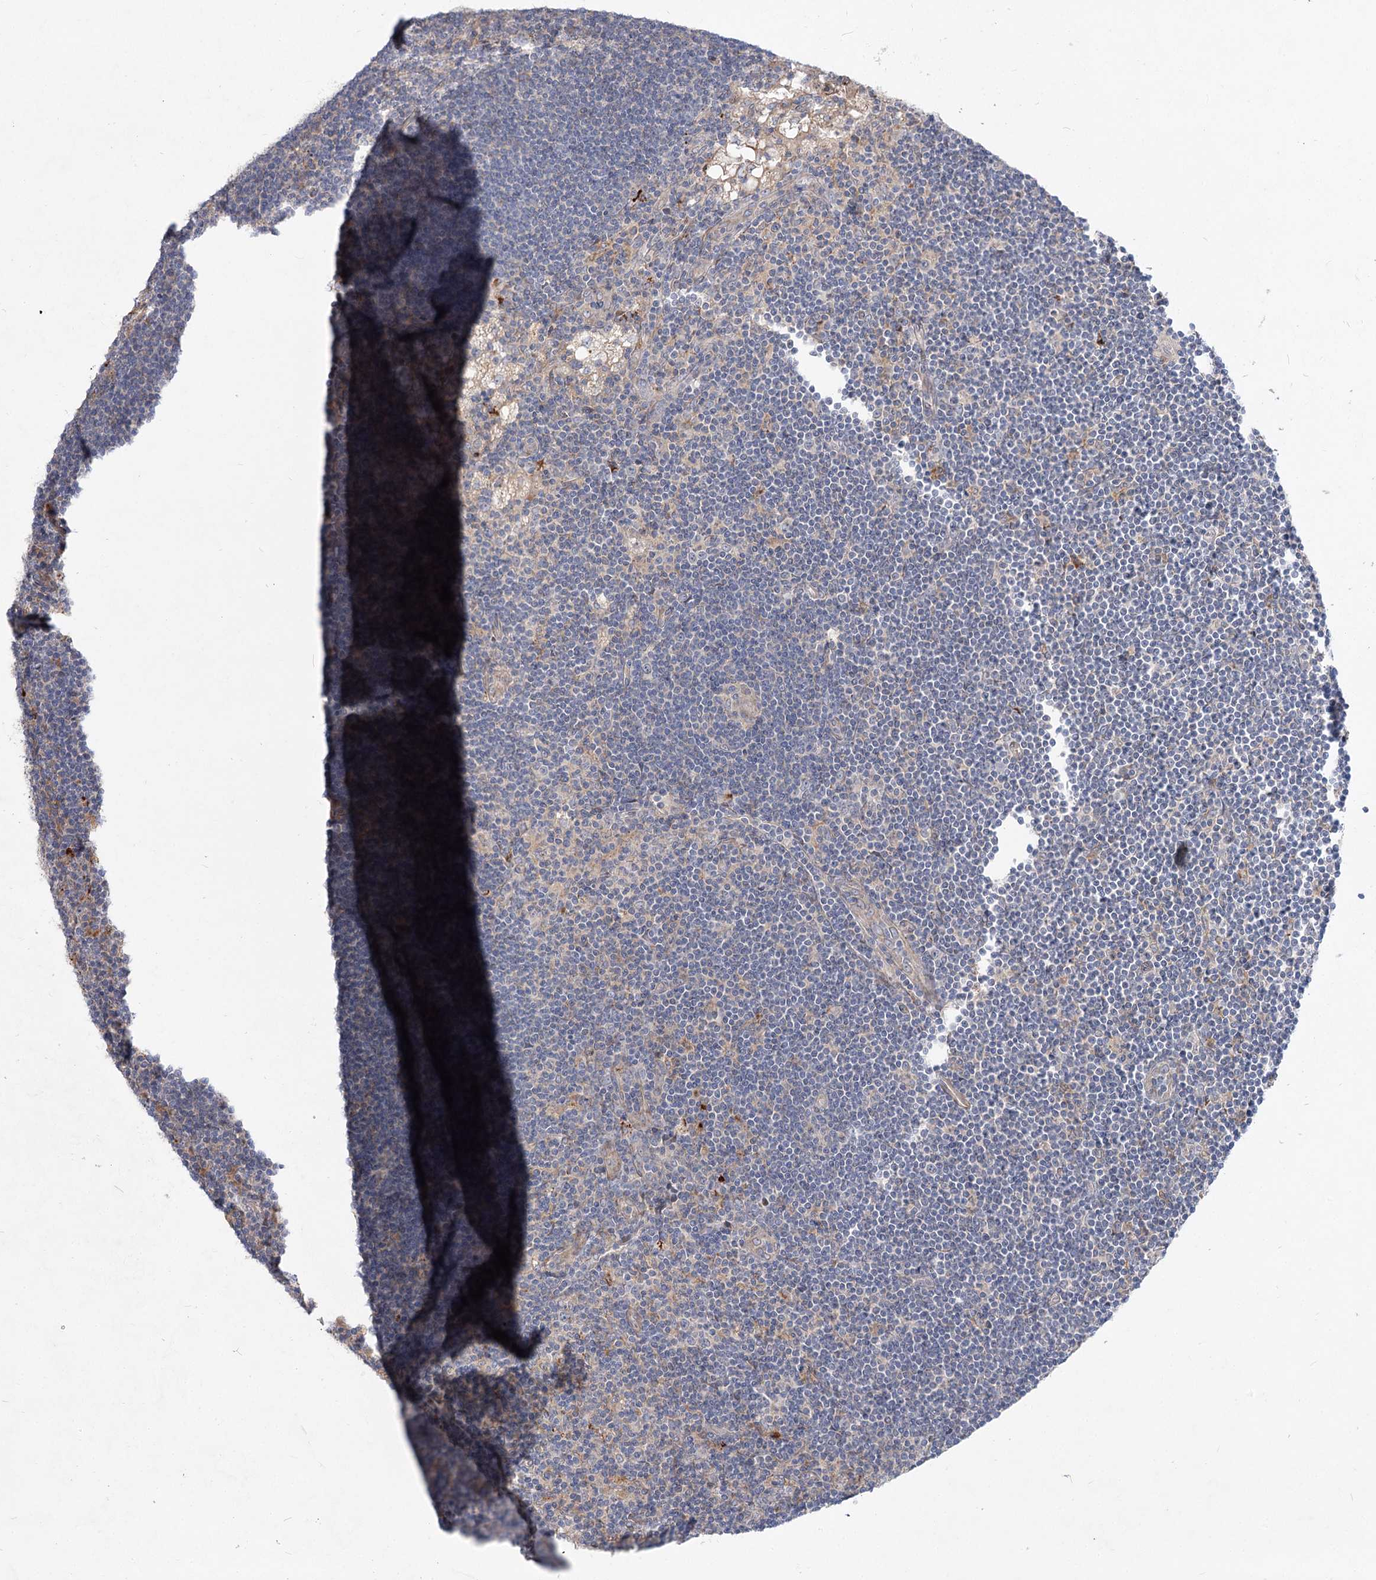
{"staining": {"intensity": "negative", "quantity": "none", "location": "none"}, "tissue": "lymph node", "cell_type": "Germinal center cells", "image_type": "normal", "snomed": [{"axis": "morphology", "description": "Normal tissue, NOS"}, {"axis": "topography", "description": "Lymph node"}], "caption": "DAB (3,3'-diaminobenzidine) immunohistochemical staining of unremarkable human lymph node demonstrates no significant positivity in germinal center cells. The staining is performed using DAB brown chromogen with nuclei counter-stained in using hematoxylin.", "gene": "SH3BP5L", "patient": {"sex": "male", "age": 24}}